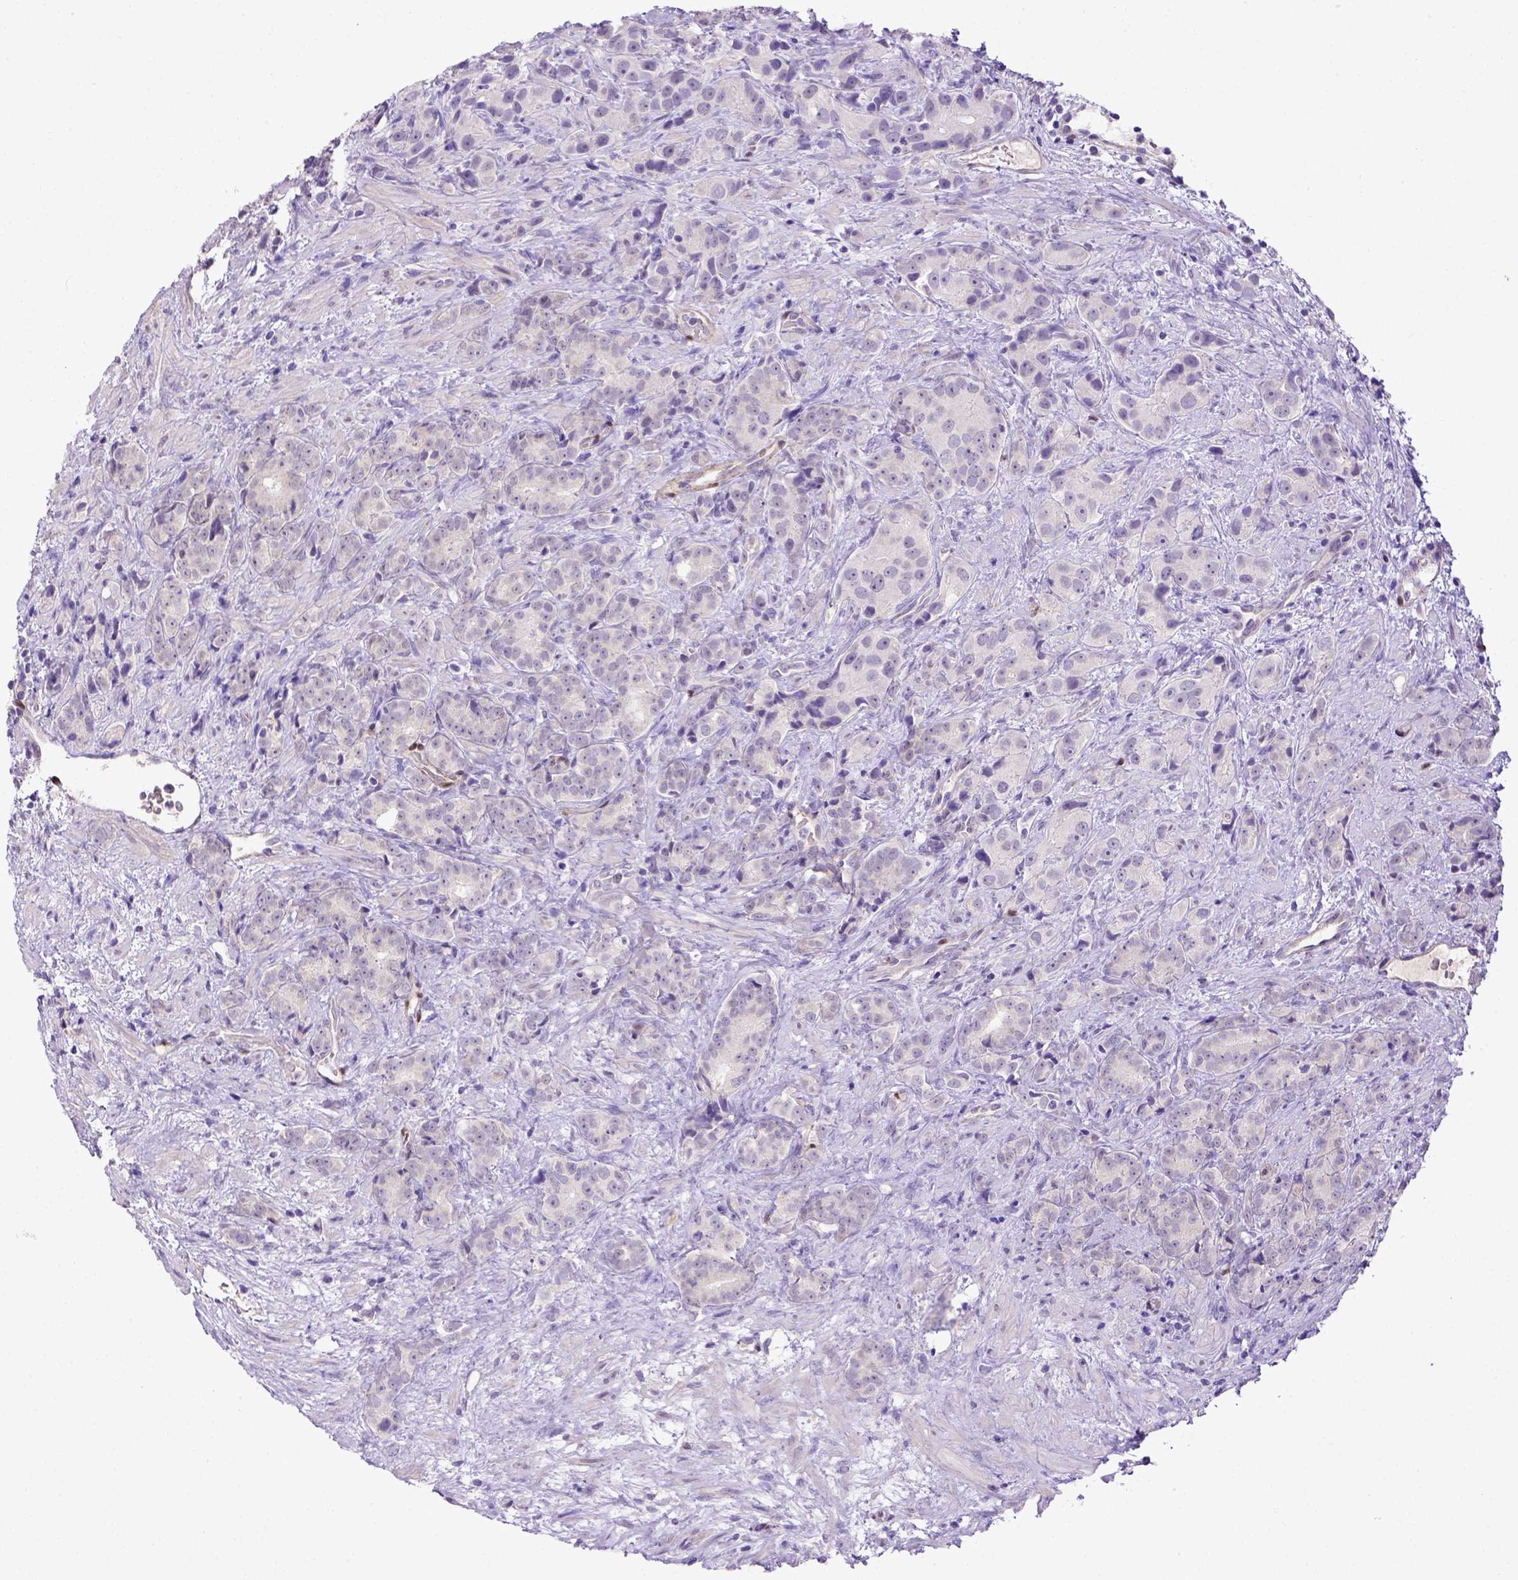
{"staining": {"intensity": "negative", "quantity": "none", "location": "none"}, "tissue": "prostate cancer", "cell_type": "Tumor cells", "image_type": "cancer", "snomed": [{"axis": "morphology", "description": "Adenocarcinoma, High grade"}, {"axis": "topography", "description": "Prostate"}], "caption": "A high-resolution micrograph shows IHC staining of high-grade adenocarcinoma (prostate), which shows no significant positivity in tumor cells.", "gene": "BTN1A1", "patient": {"sex": "male", "age": 90}}